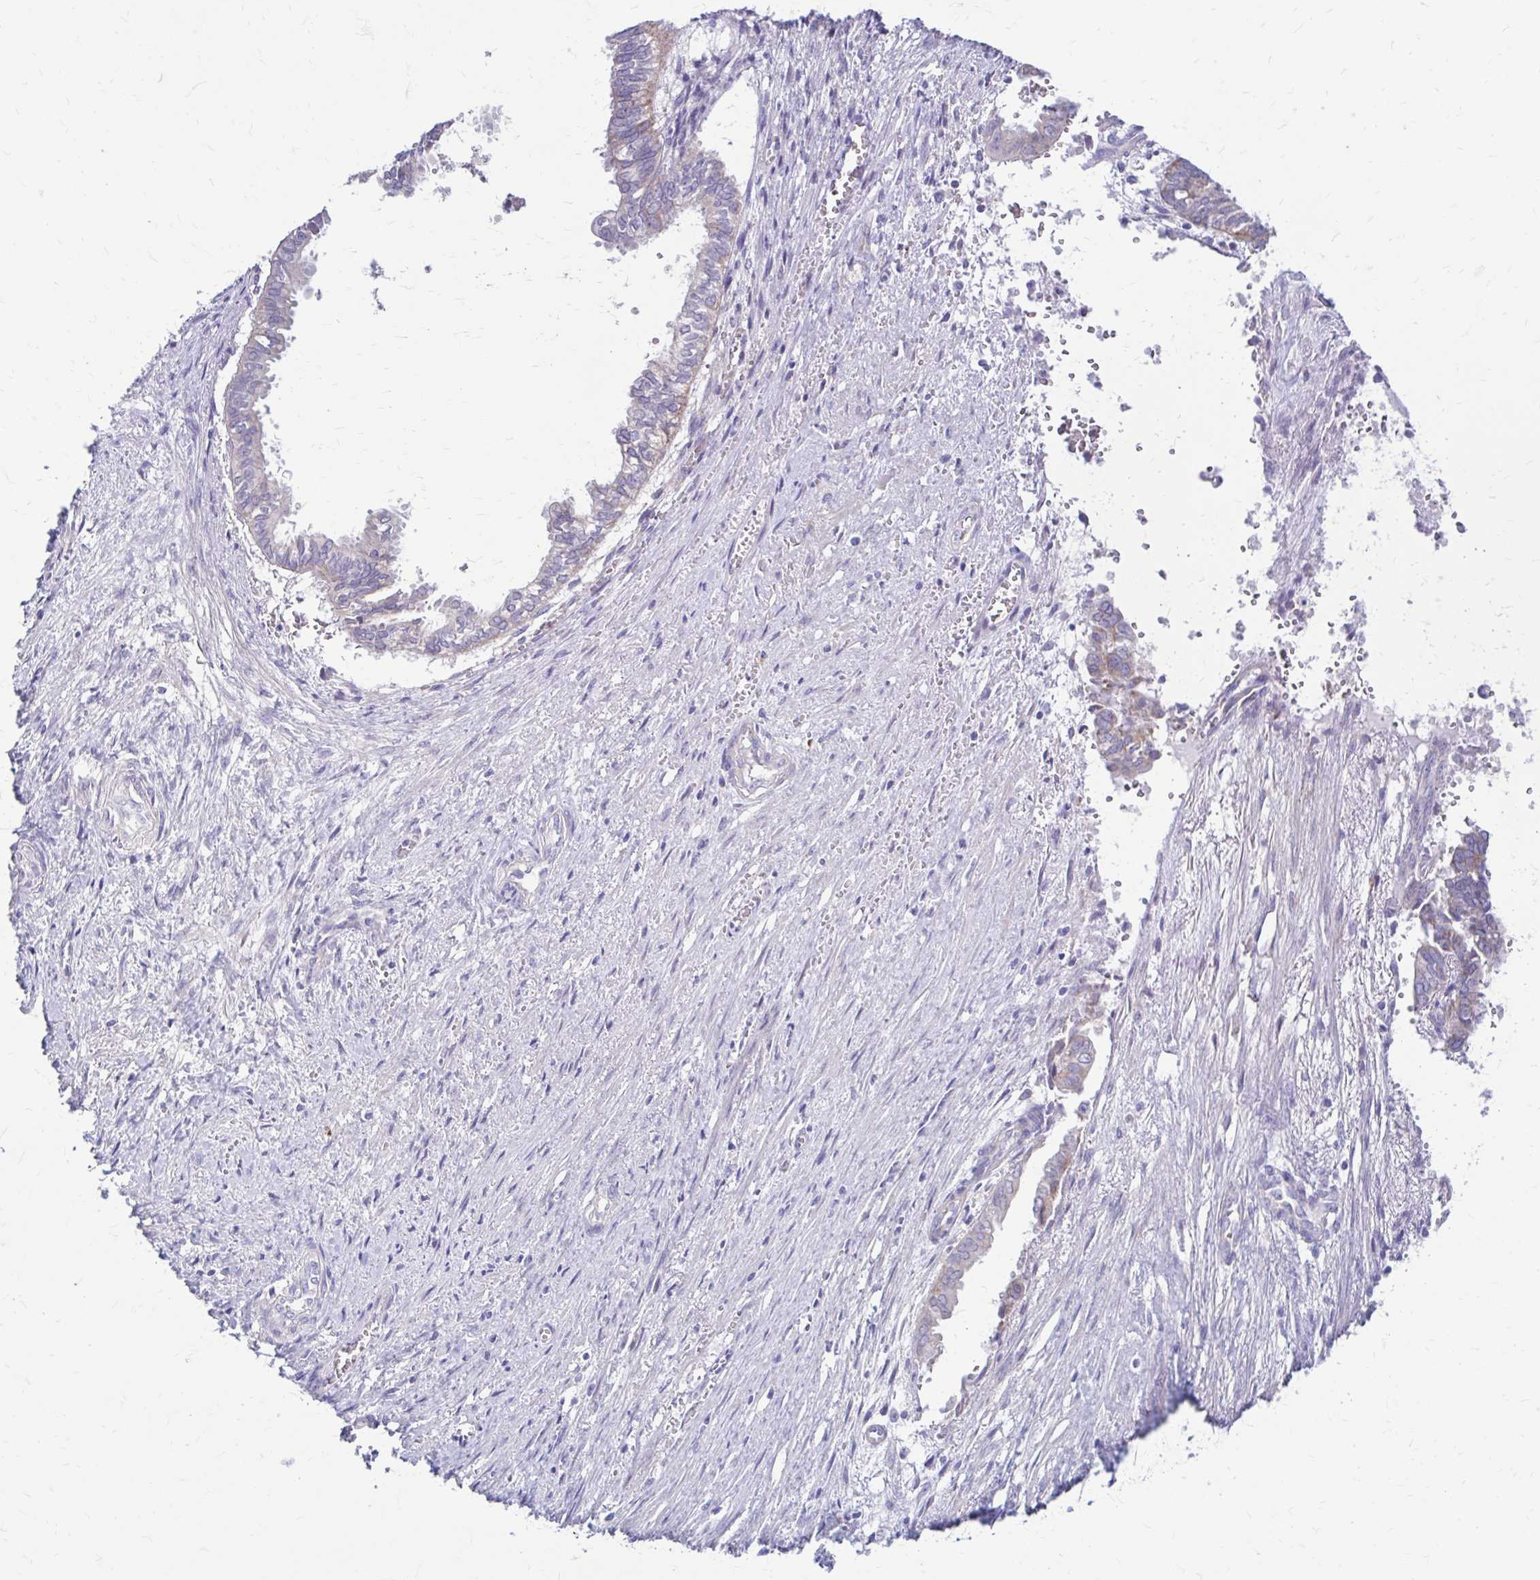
{"staining": {"intensity": "negative", "quantity": "none", "location": "none"}, "tissue": "ovarian cancer", "cell_type": "Tumor cells", "image_type": "cancer", "snomed": [{"axis": "morphology", "description": "Carcinoma, endometroid"}, {"axis": "topography", "description": "Ovary"}], "caption": "Tumor cells are negative for protein expression in human ovarian cancer (endometroid carcinoma).", "gene": "SAMD13", "patient": {"sex": "female", "age": 64}}